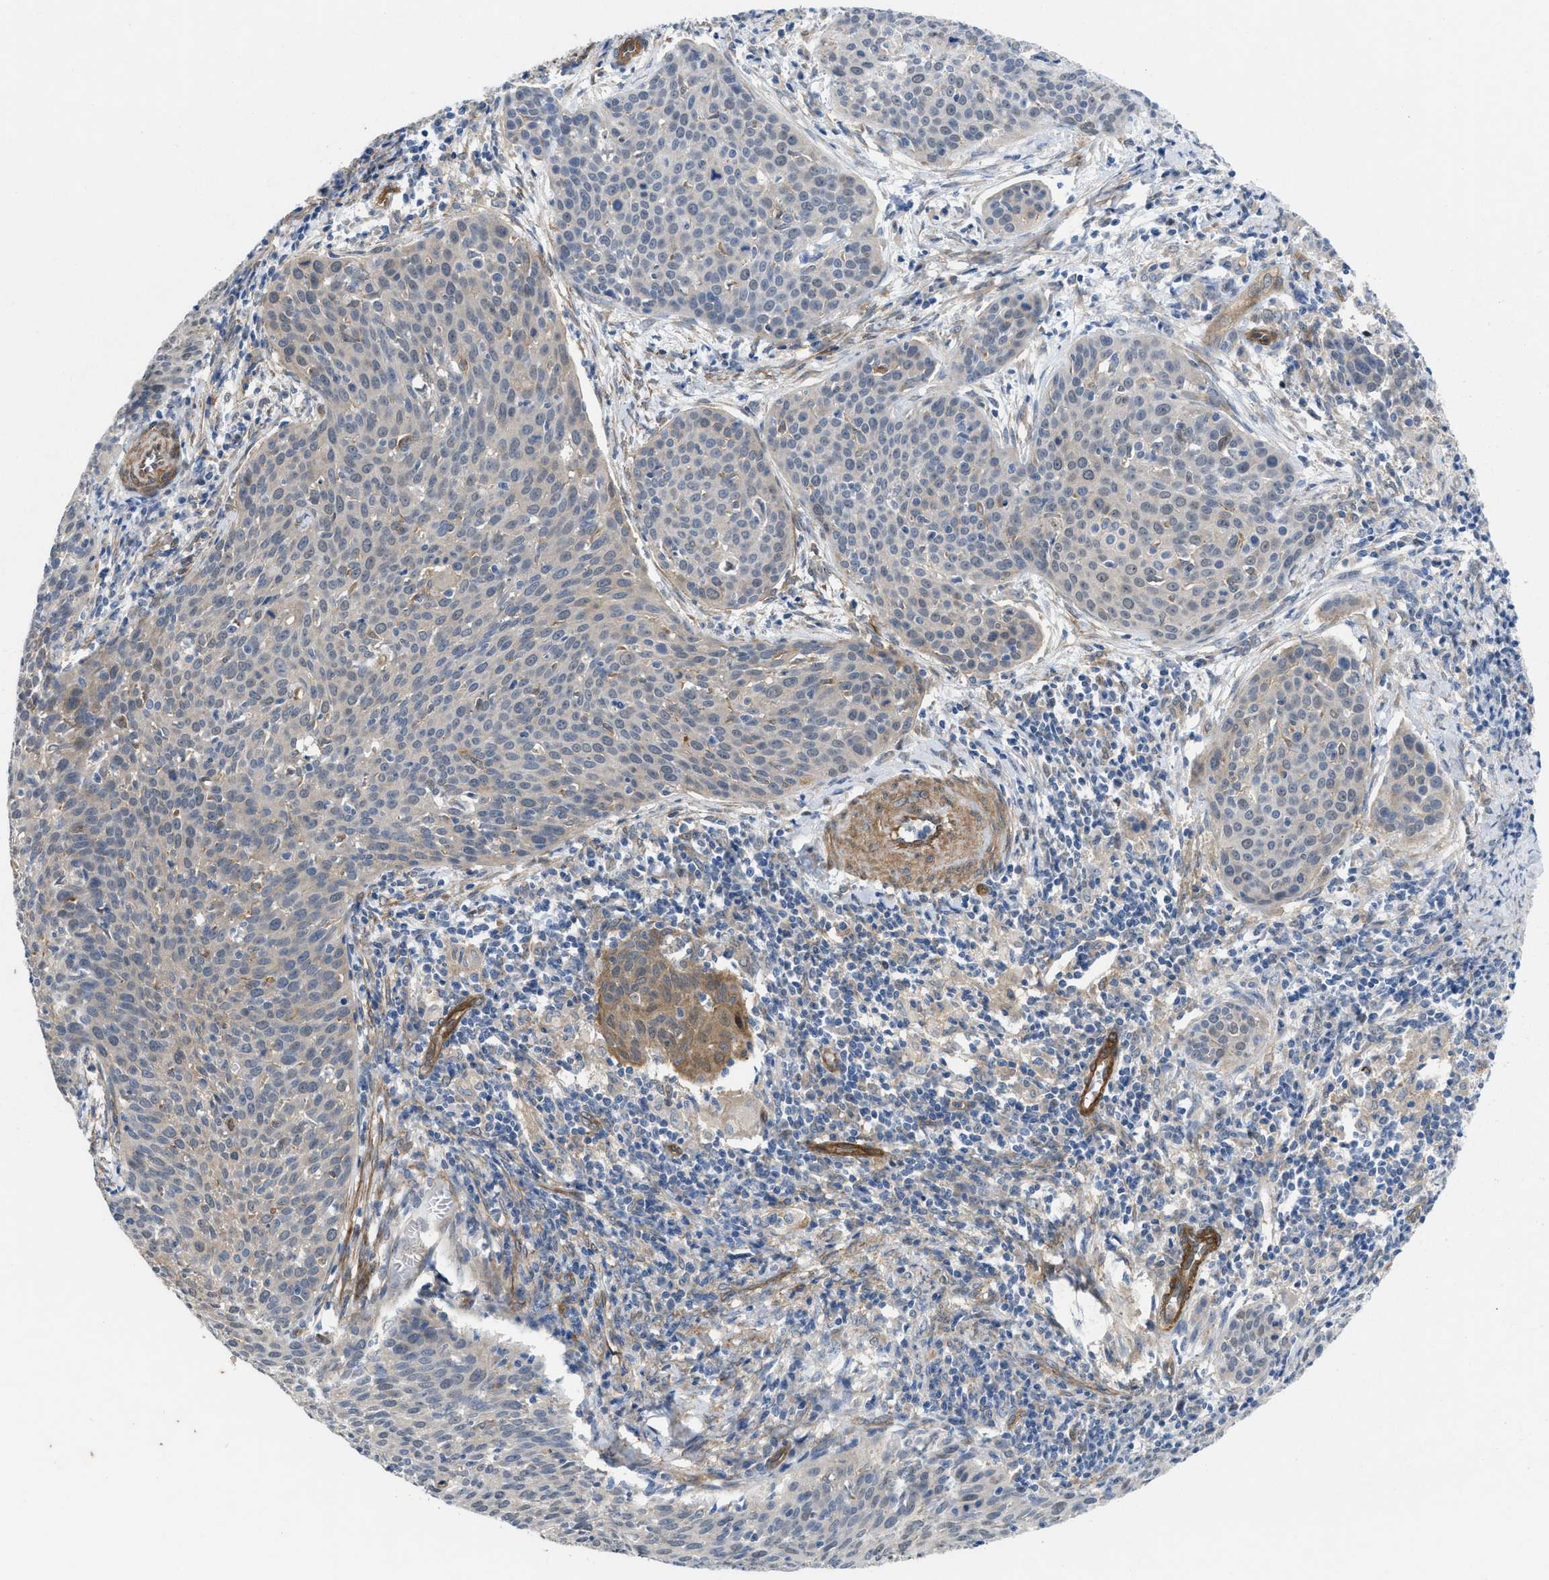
{"staining": {"intensity": "moderate", "quantity": "25%-75%", "location": "cytoplasmic/membranous"}, "tissue": "cervical cancer", "cell_type": "Tumor cells", "image_type": "cancer", "snomed": [{"axis": "morphology", "description": "Squamous cell carcinoma, NOS"}, {"axis": "topography", "description": "Cervix"}], "caption": "Tumor cells reveal medium levels of moderate cytoplasmic/membranous staining in approximately 25%-75% of cells in cervical cancer (squamous cell carcinoma). The protein of interest is stained brown, and the nuclei are stained in blue (DAB (3,3'-diaminobenzidine) IHC with brightfield microscopy, high magnification).", "gene": "PDLIM5", "patient": {"sex": "female", "age": 38}}